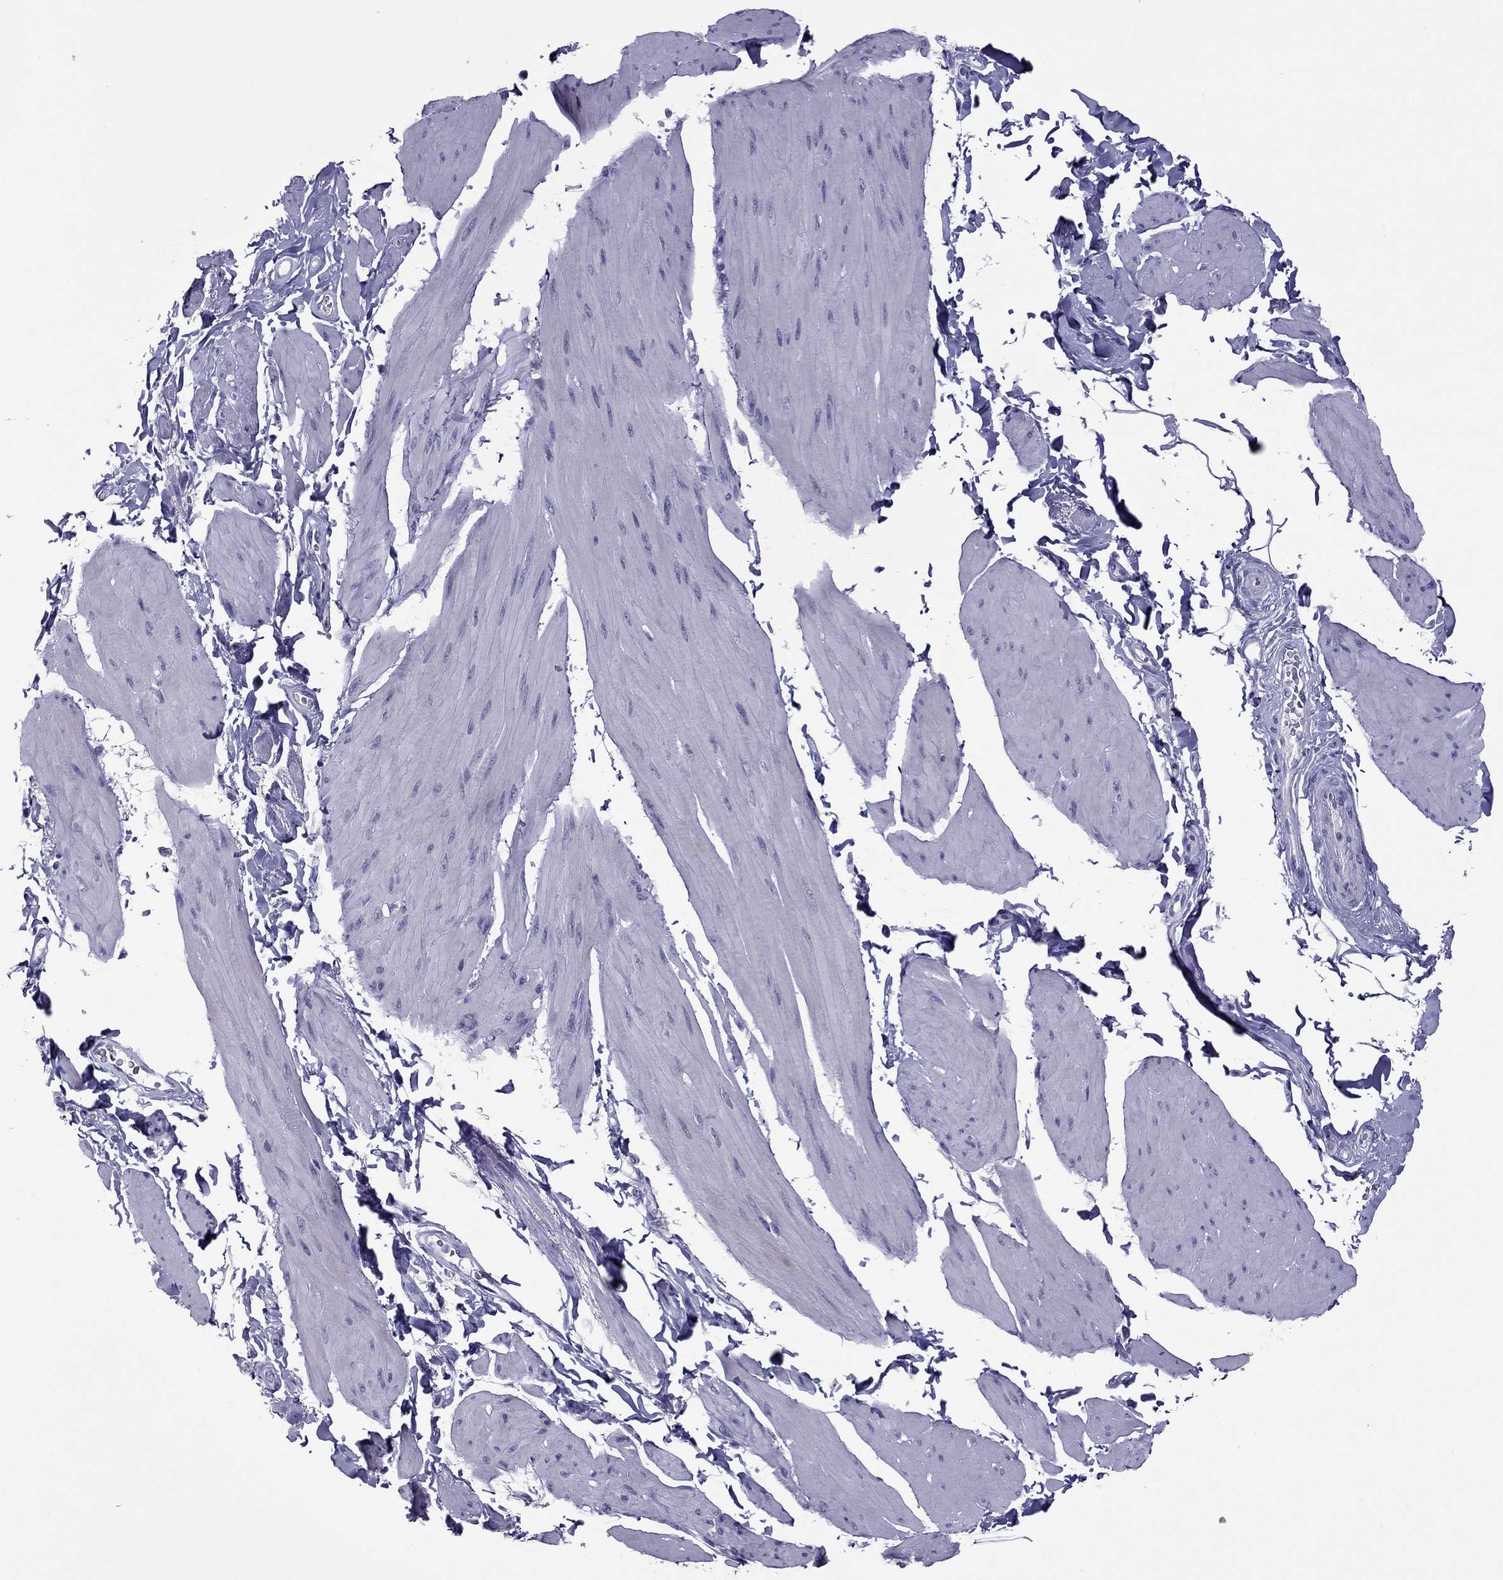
{"staining": {"intensity": "negative", "quantity": "none", "location": "none"}, "tissue": "smooth muscle", "cell_type": "Smooth muscle cells", "image_type": "normal", "snomed": [{"axis": "morphology", "description": "Normal tissue, NOS"}, {"axis": "topography", "description": "Adipose tissue"}, {"axis": "topography", "description": "Smooth muscle"}, {"axis": "topography", "description": "Peripheral nerve tissue"}], "caption": "Photomicrograph shows no significant protein staining in smooth muscle cells of normal smooth muscle.", "gene": "MYBPH", "patient": {"sex": "male", "age": 83}}